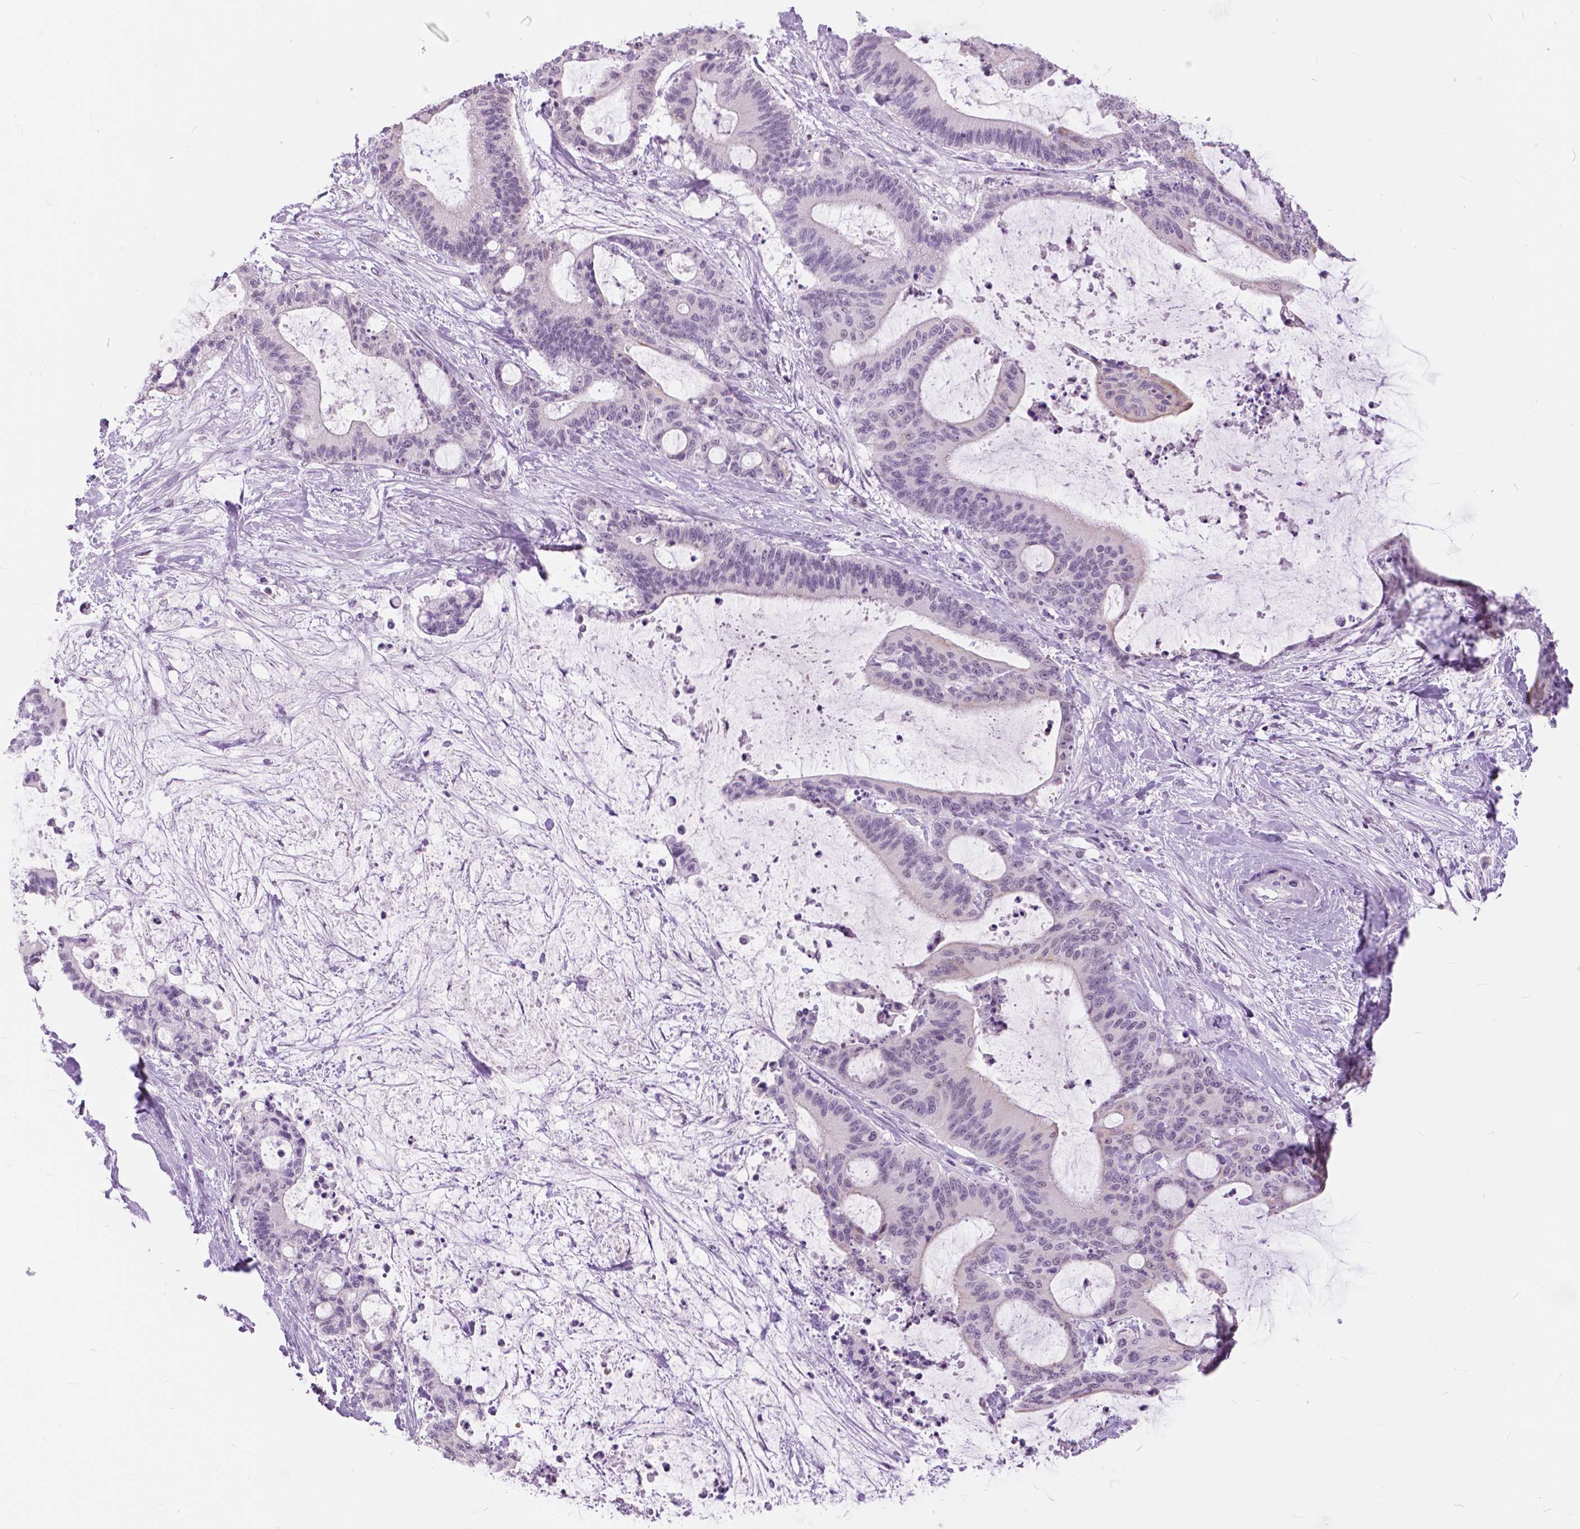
{"staining": {"intensity": "negative", "quantity": "none", "location": "none"}, "tissue": "liver cancer", "cell_type": "Tumor cells", "image_type": "cancer", "snomed": [{"axis": "morphology", "description": "Cholangiocarcinoma"}, {"axis": "topography", "description": "Liver"}], "caption": "Immunohistochemical staining of liver cancer shows no significant expression in tumor cells.", "gene": "MYOM1", "patient": {"sex": "female", "age": 73}}